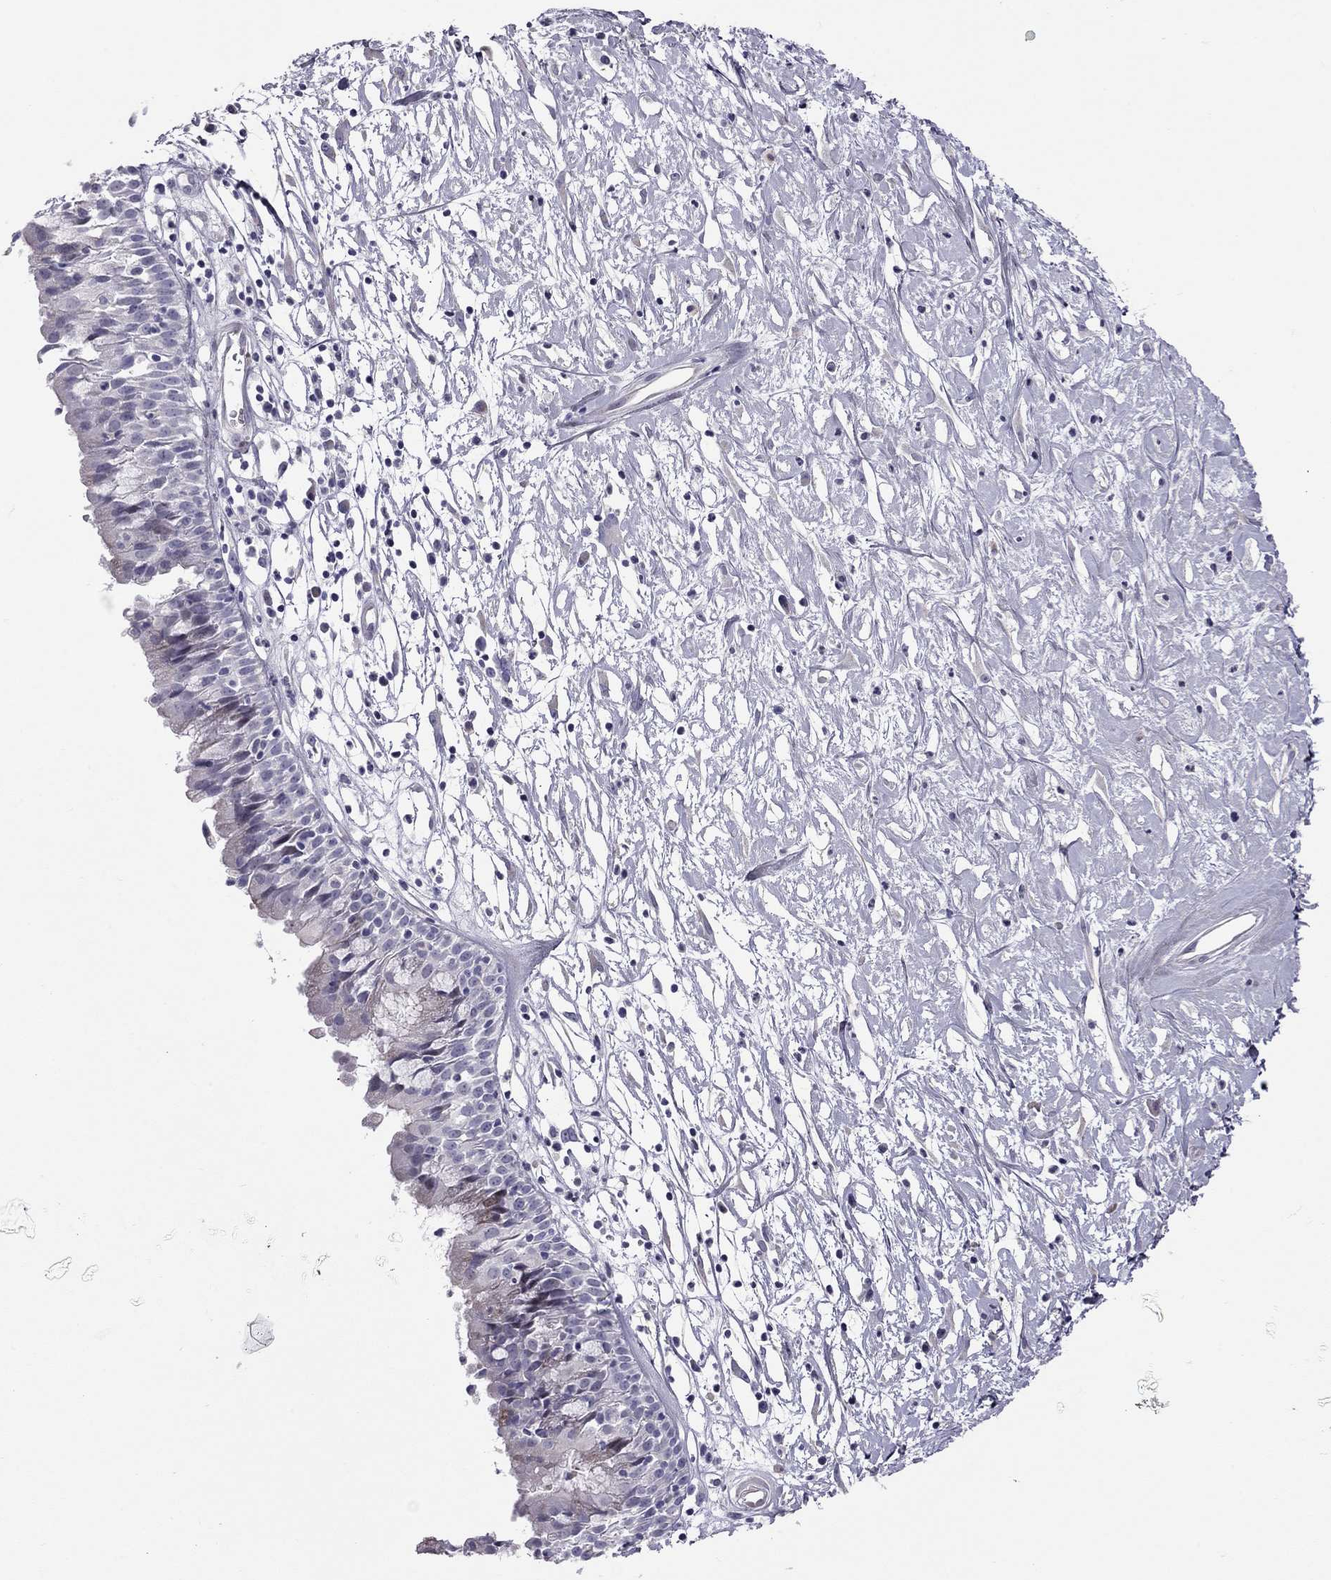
{"staining": {"intensity": "negative", "quantity": "none", "location": "none"}, "tissue": "nasopharynx", "cell_type": "Respiratory epithelial cells", "image_type": "normal", "snomed": [{"axis": "morphology", "description": "Normal tissue, NOS"}, {"axis": "topography", "description": "Nasopharynx"}], "caption": "Immunohistochemistry image of benign human nasopharynx stained for a protein (brown), which reveals no staining in respiratory epithelial cells.", "gene": "C8orf88", "patient": {"sex": "male", "age": 9}}